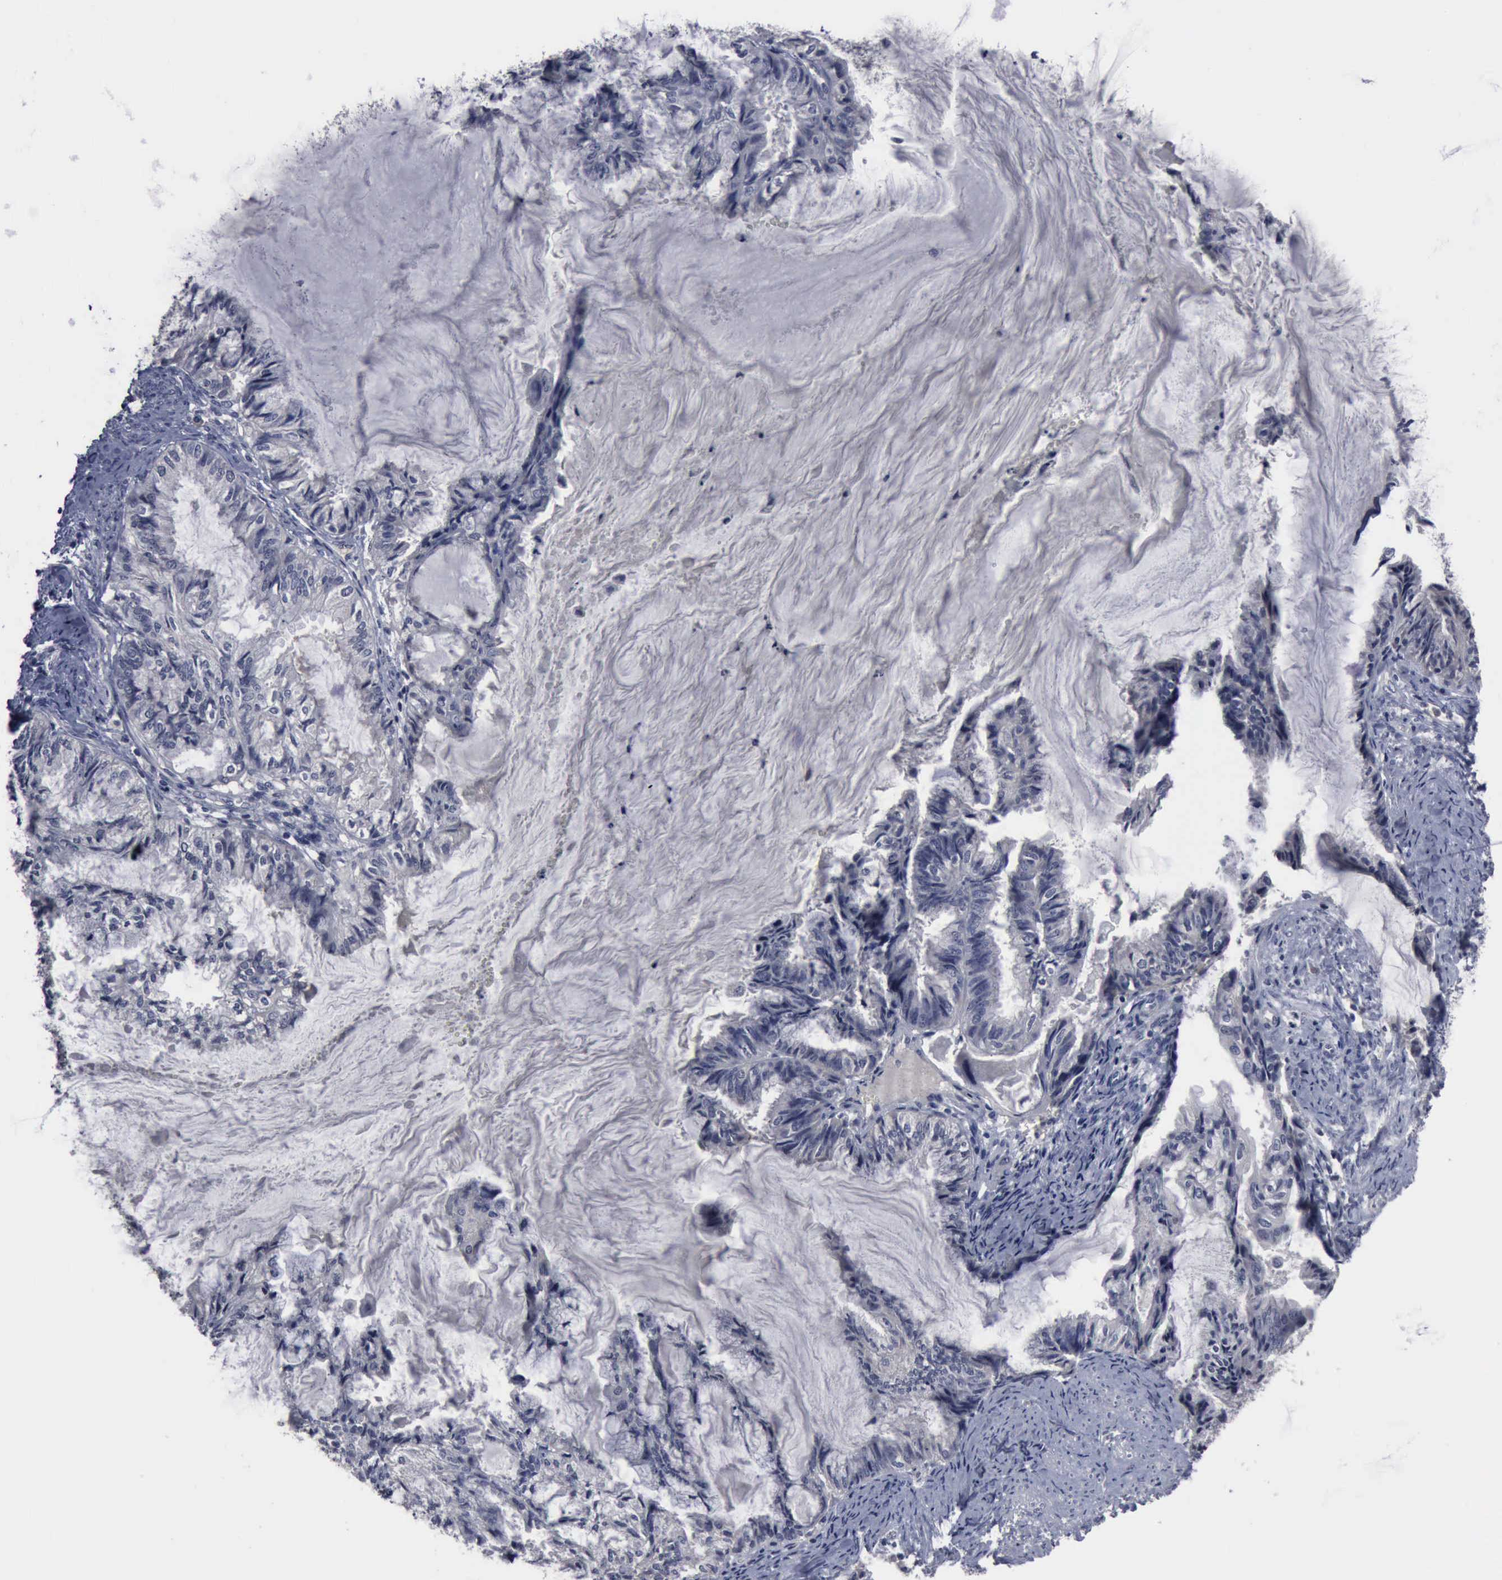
{"staining": {"intensity": "negative", "quantity": "none", "location": "none"}, "tissue": "endometrial cancer", "cell_type": "Tumor cells", "image_type": "cancer", "snomed": [{"axis": "morphology", "description": "Adenocarcinoma, NOS"}, {"axis": "topography", "description": "Endometrium"}], "caption": "Endometrial adenocarcinoma stained for a protein using IHC shows no positivity tumor cells.", "gene": "MYO18B", "patient": {"sex": "female", "age": 86}}